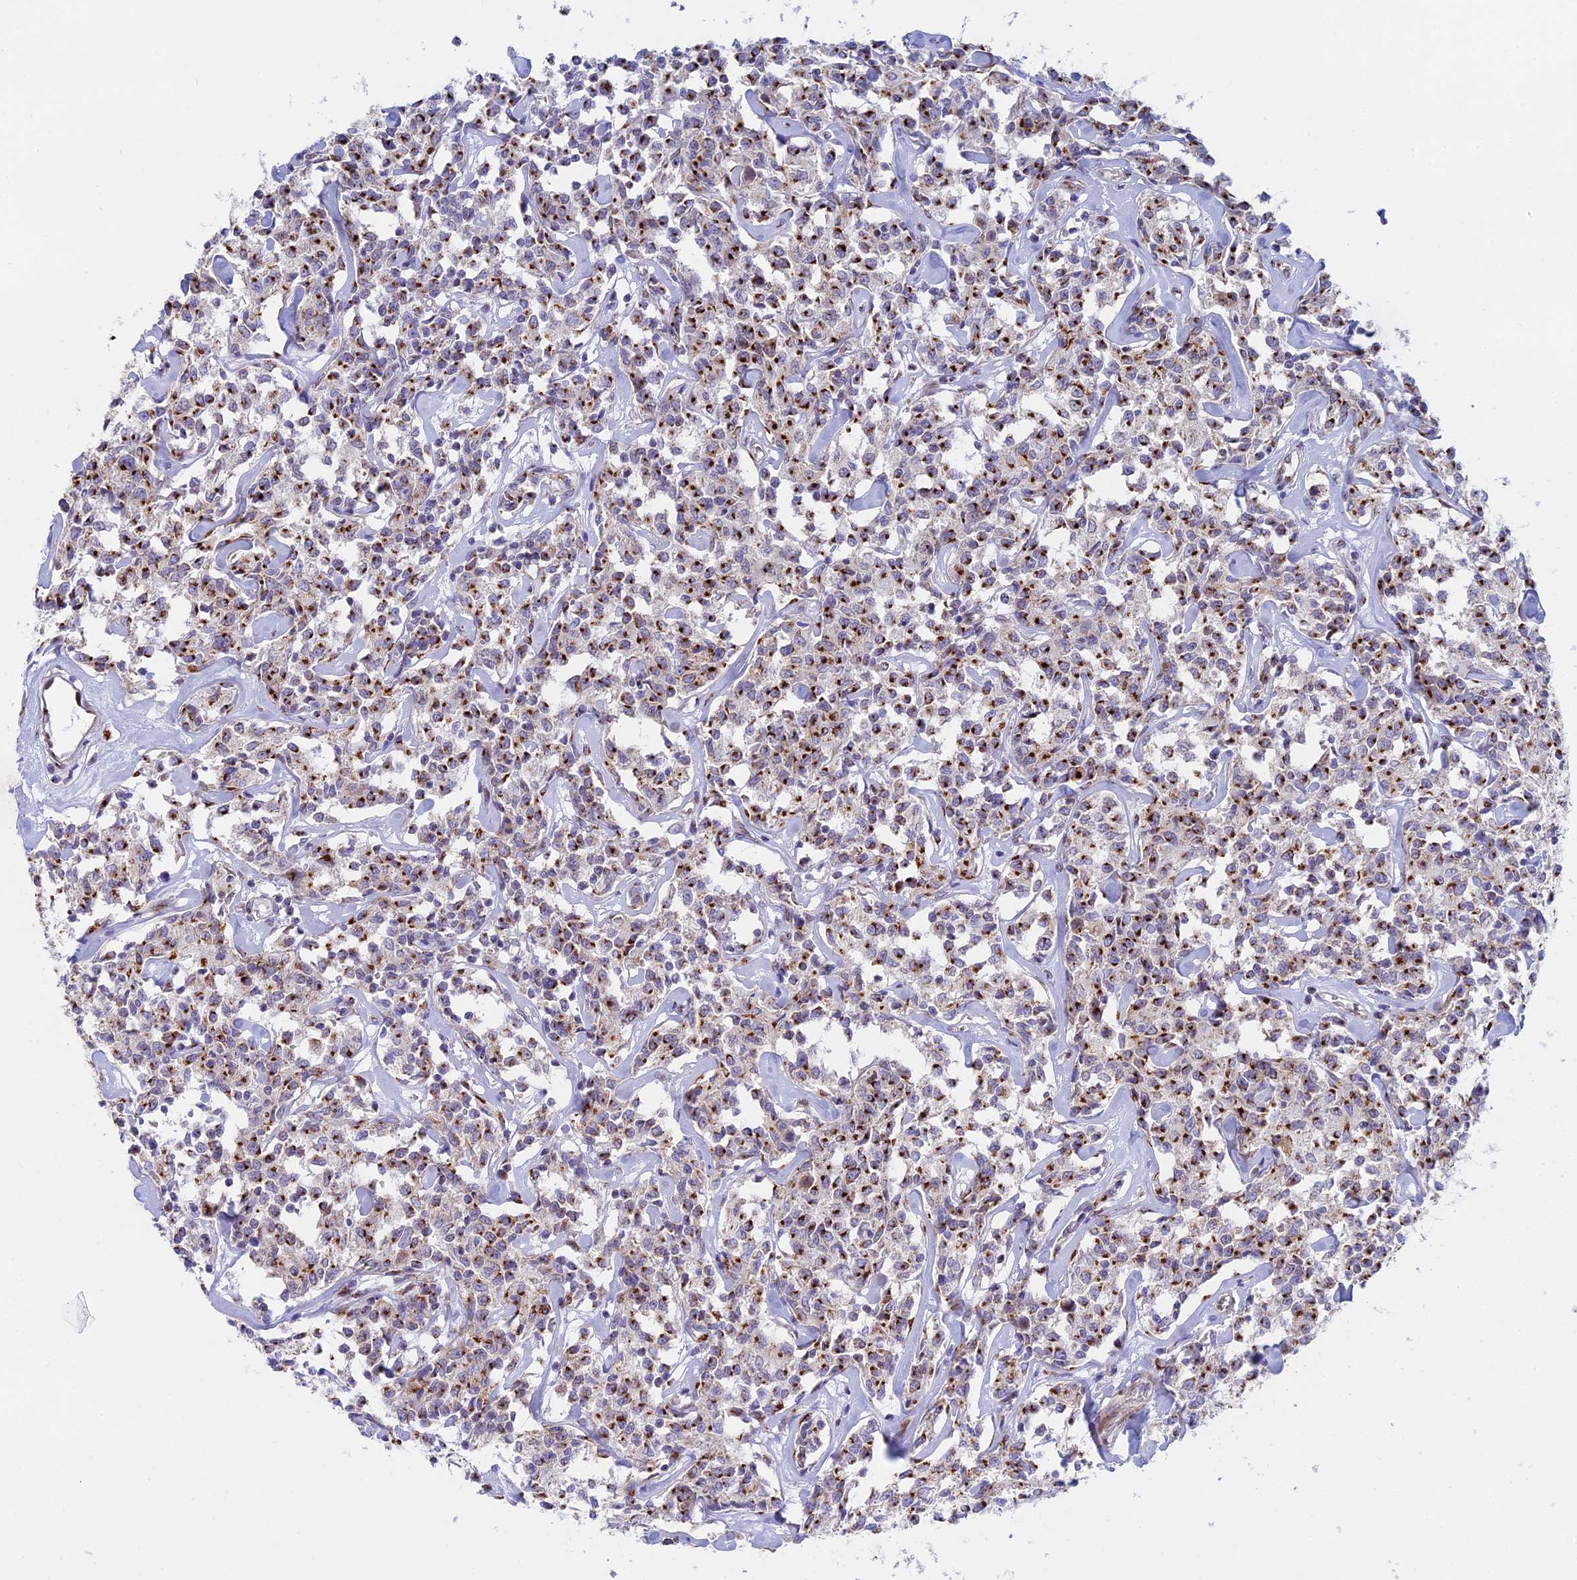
{"staining": {"intensity": "strong", "quantity": ">75%", "location": "cytoplasmic/membranous"}, "tissue": "lymphoma", "cell_type": "Tumor cells", "image_type": "cancer", "snomed": [{"axis": "morphology", "description": "Malignant lymphoma, non-Hodgkin's type, Low grade"}, {"axis": "topography", "description": "Small intestine"}], "caption": "Protein staining displays strong cytoplasmic/membranous expression in approximately >75% of tumor cells in low-grade malignant lymphoma, non-Hodgkin's type.", "gene": "HS2ST1", "patient": {"sex": "female", "age": 59}}